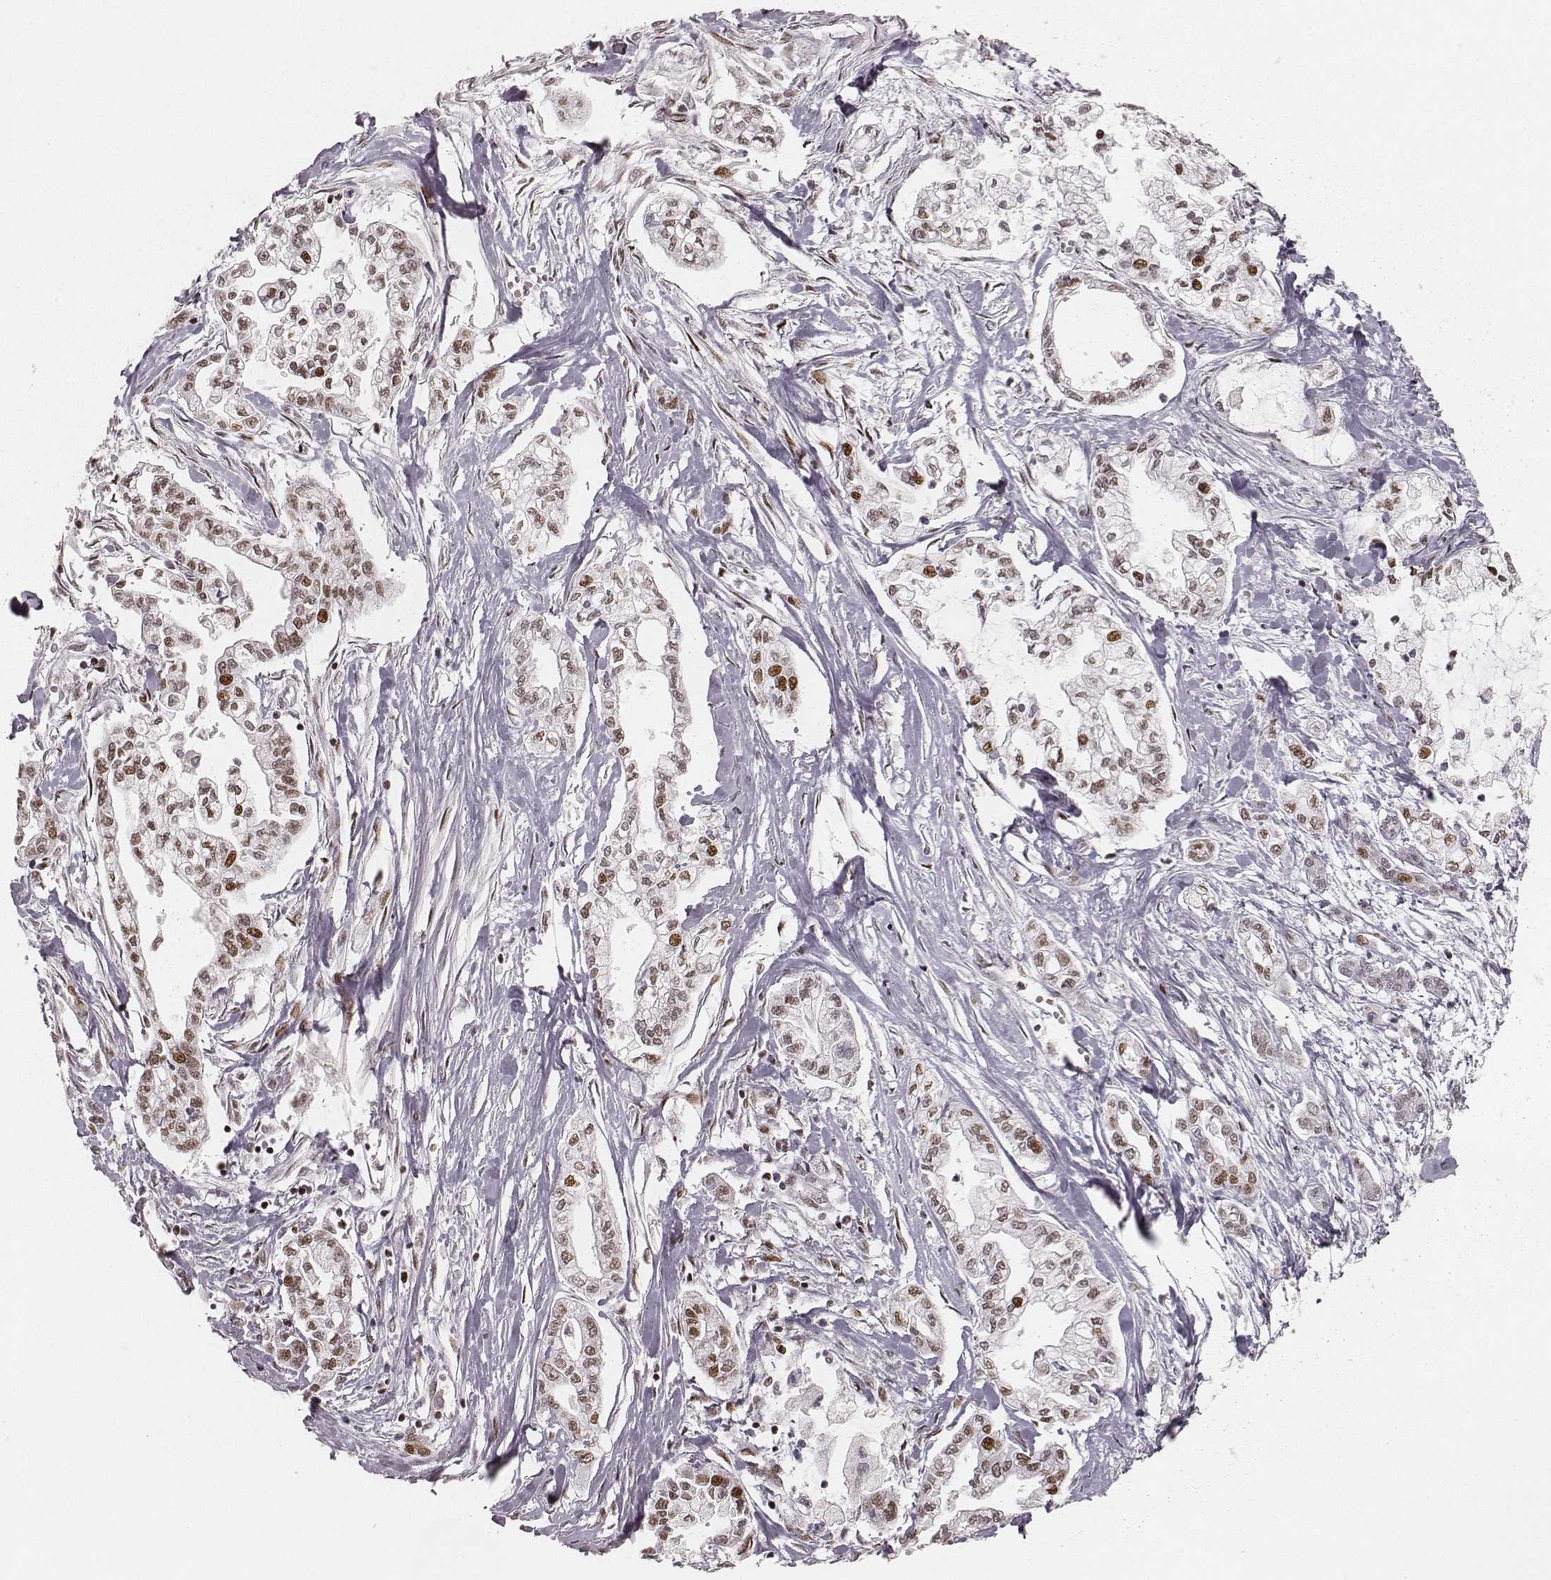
{"staining": {"intensity": "strong", "quantity": ">75%", "location": "nuclear"}, "tissue": "pancreatic cancer", "cell_type": "Tumor cells", "image_type": "cancer", "snomed": [{"axis": "morphology", "description": "Adenocarcinoma, NOS"}, {"axis": "topography", "description": "Pancreas"}], "caption": "Human pancreatic cancer (adenocarcinoma) stained with a brown dye displays strong nuclear positive expression in about >75% of tumor cells.", "gene": "HNRNPC", "patient": {"sex": "male", "age": 54}}